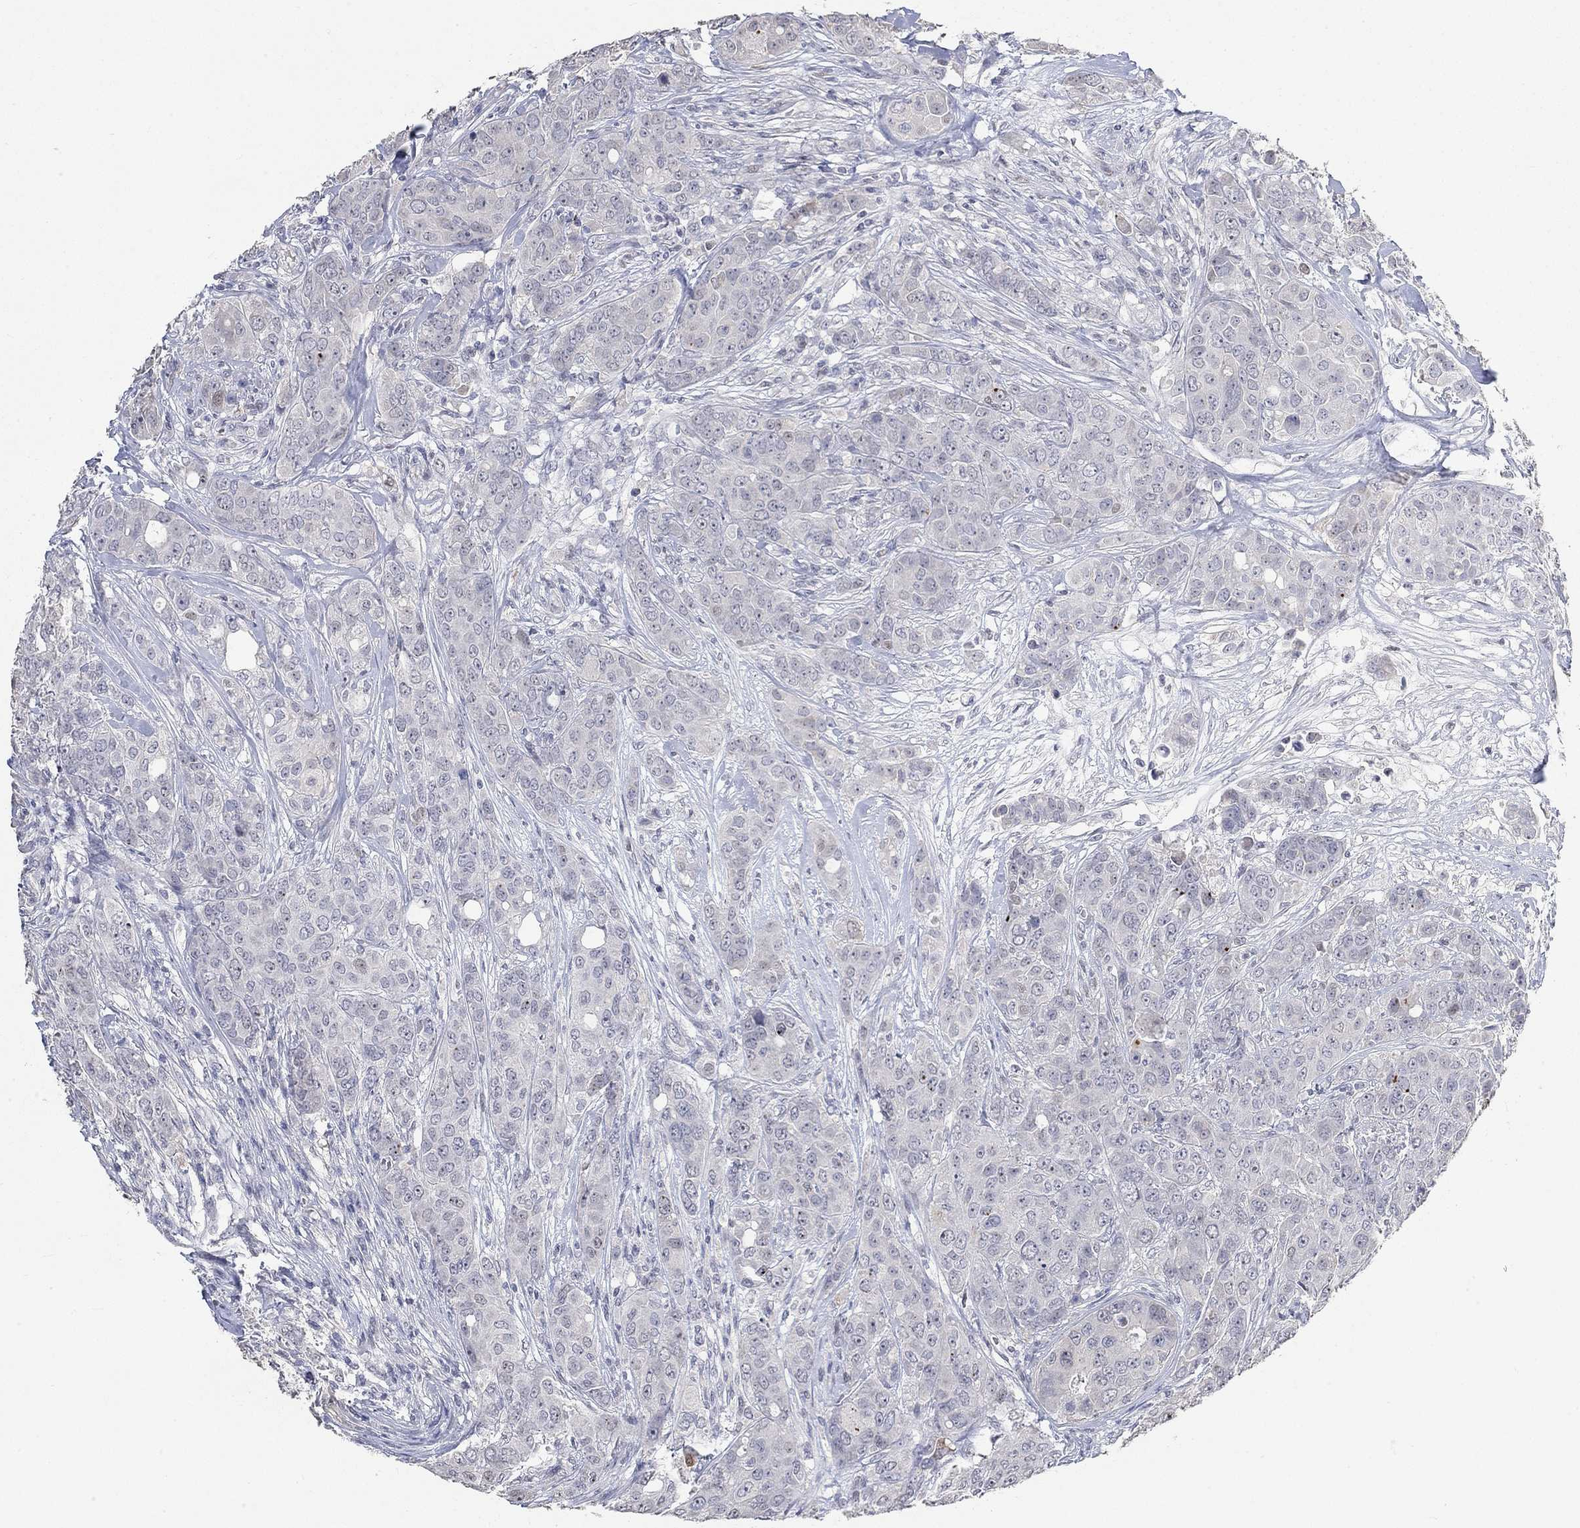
{"staining": {"intensity": "negative", "quantity": "none", "location": "none"}, "tissue": "breast cancer", "cell_type": "Tumor cells", "image_type": "cancer", "snomed": [{"axis": "morphology", "description": "Duct carcinoma"}, {"axis": "topography", "description": "Breast"}], "caption": "This is a image of IHC staining of invasive ductal carcinoma (breast), which shows no expression in tumor cells.", "gene": "PNMA5", "patient": {"sex": "female", "age": 43}}